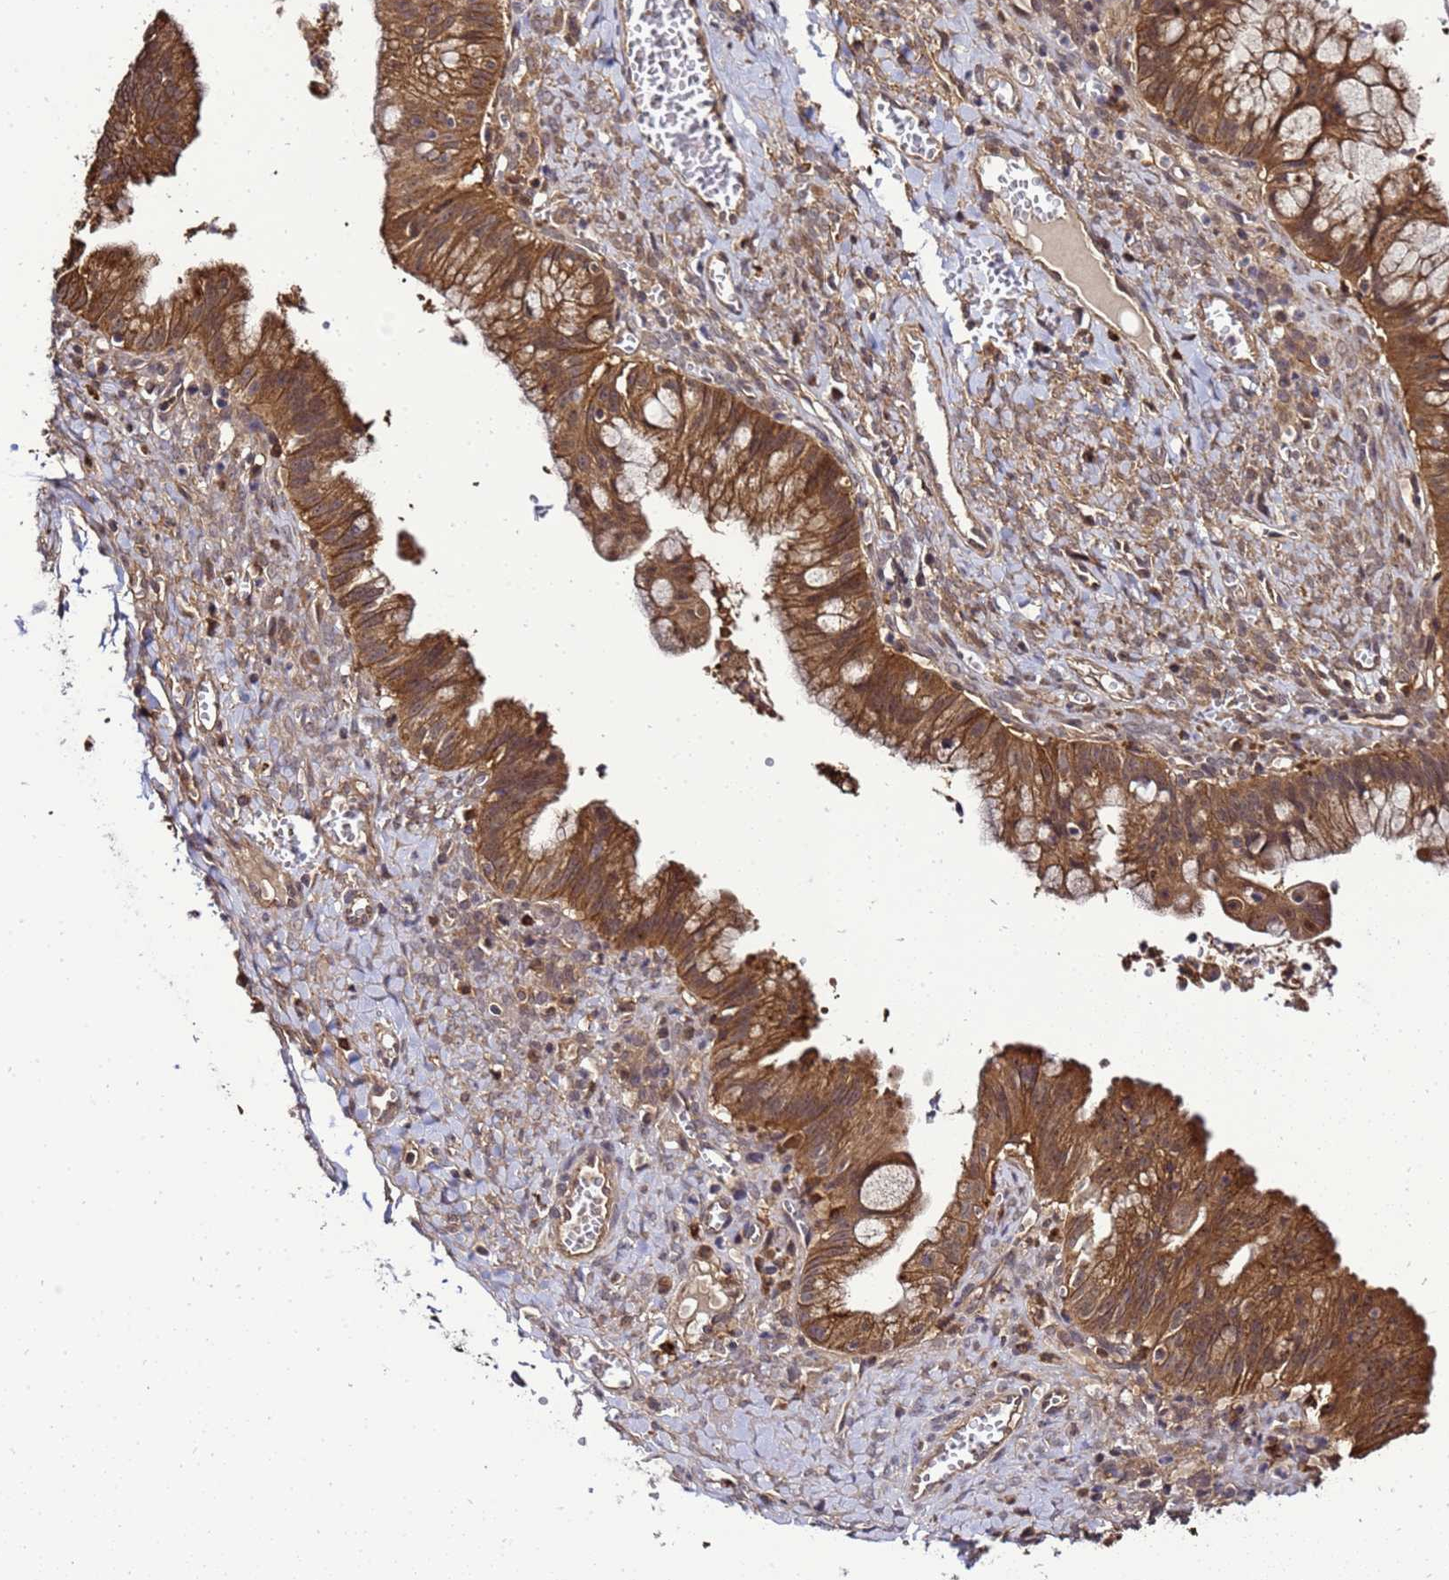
{"staining": {"intensity": "moderate", "quantity": ">75%", "location": "cytoplasmic/membranous"}, "tissue": "ovarian cancer", "cell_type": "Tumor cells", "image_type": "cancer", "snomed": [{"axis": "morphology", "description": "Cystadenocarcinoma, mucinous, NOS"}, {"axis": "topography", "description": "Ovary"}], "caption": "Human ovarian cancer stained with a brown dye exhibits moderate cytoplasmic/membranous positive expression in about >75% of tumor cells.", "gene": "TRABD", "patient": {"sex": "female", "age": 70}}